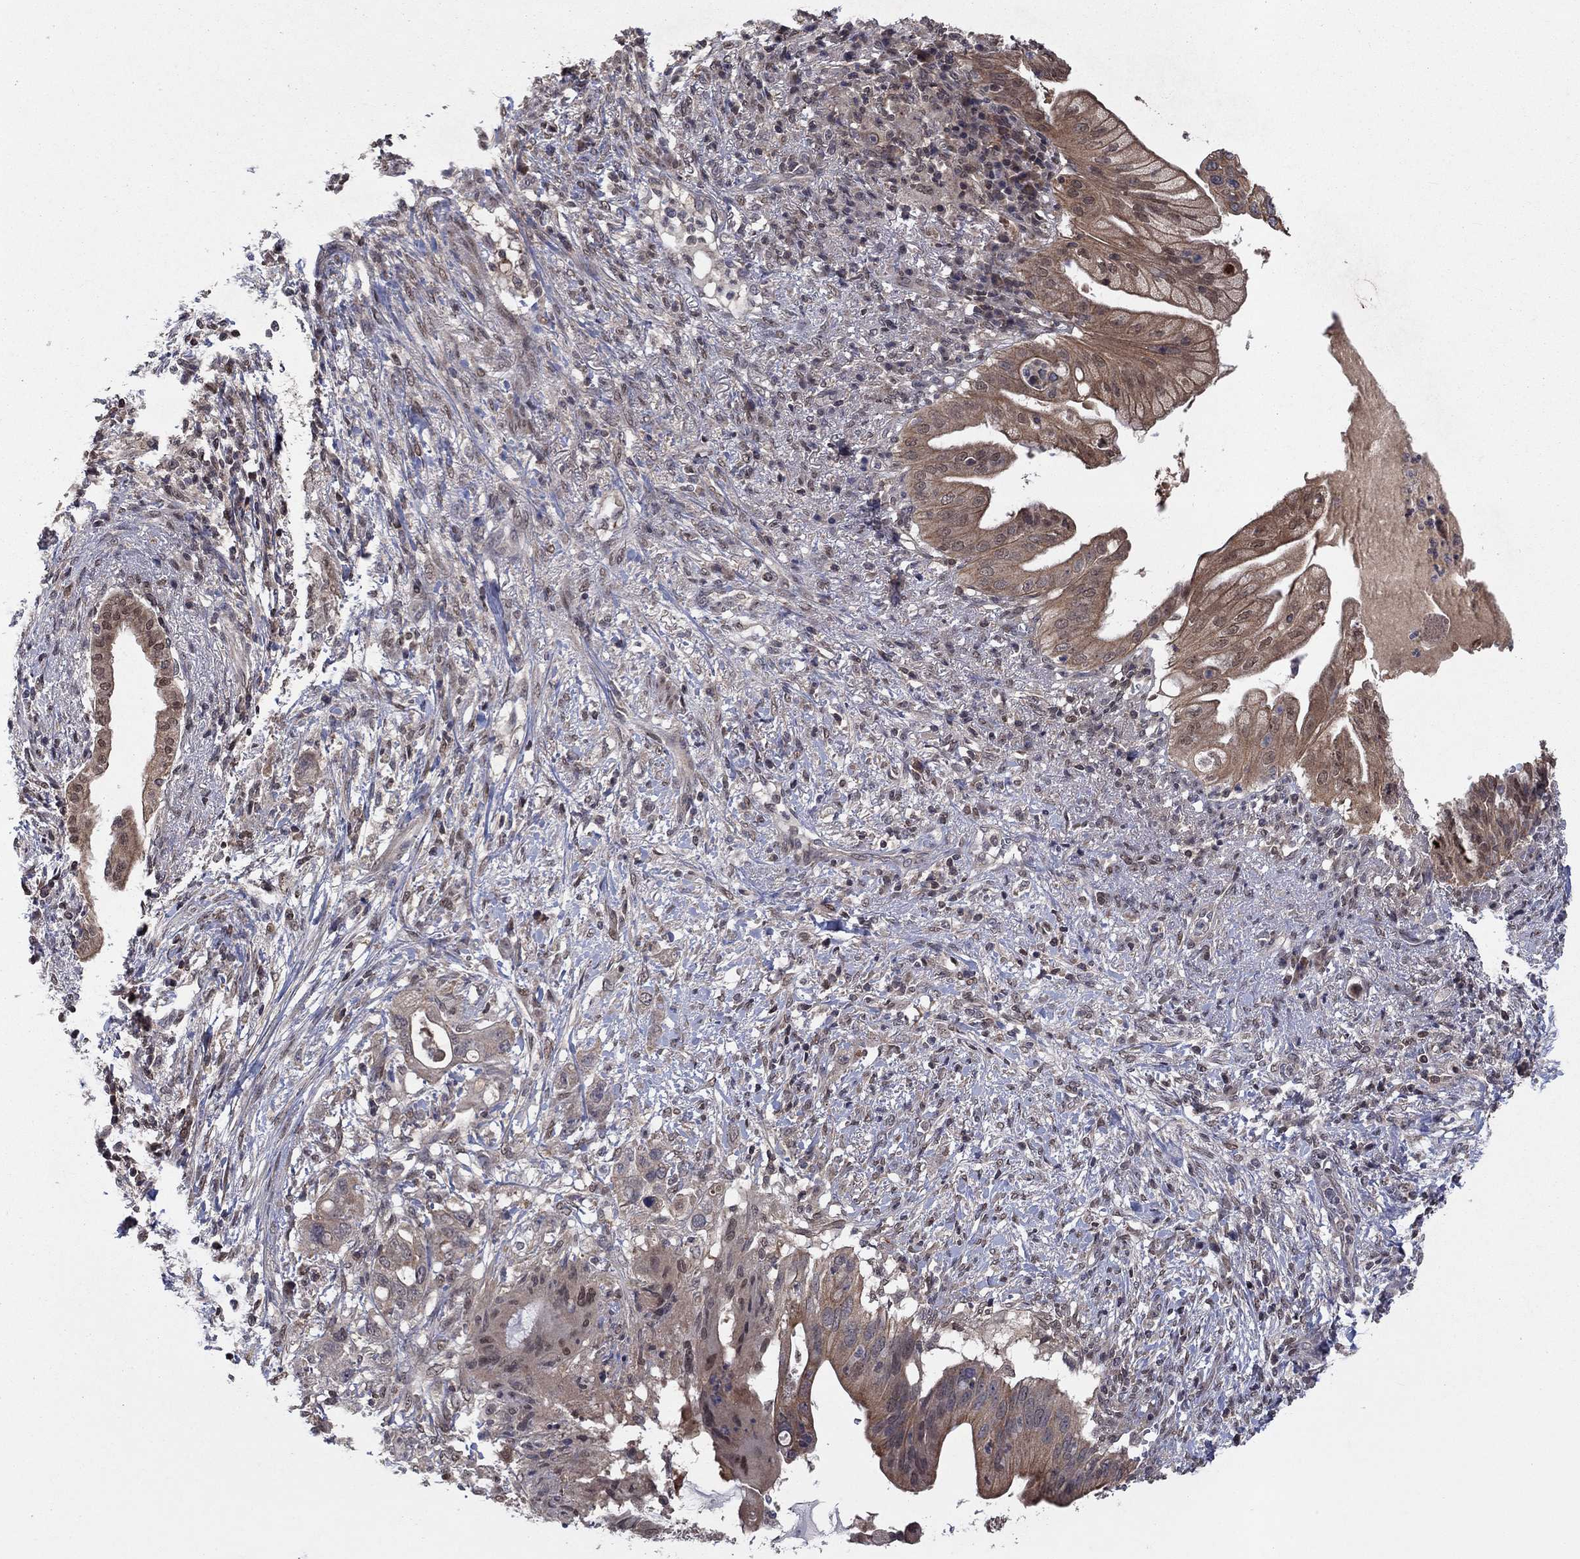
{"staining": {"intensity": "moderate", "quantity": "<25%", "location": "cytoplasmic/membranous"}, "tissue": "pancreatic cancer", "cell_type": "Tumor cells", "image_type": "cancer", "snomed": [{"axis": "morphology", "description": "Adenocarcinoma, NOS"}, {"axis": "topography", "description": "Pancreas"}], "caption": "Tumor cells show low levels of moderate cytoplasmic/membranous expression in approximately <25% of cells in human adenocarcinoma (pancreatic).", "gene": "IAH1", "patient": {"sex": "female", "age": 72}}